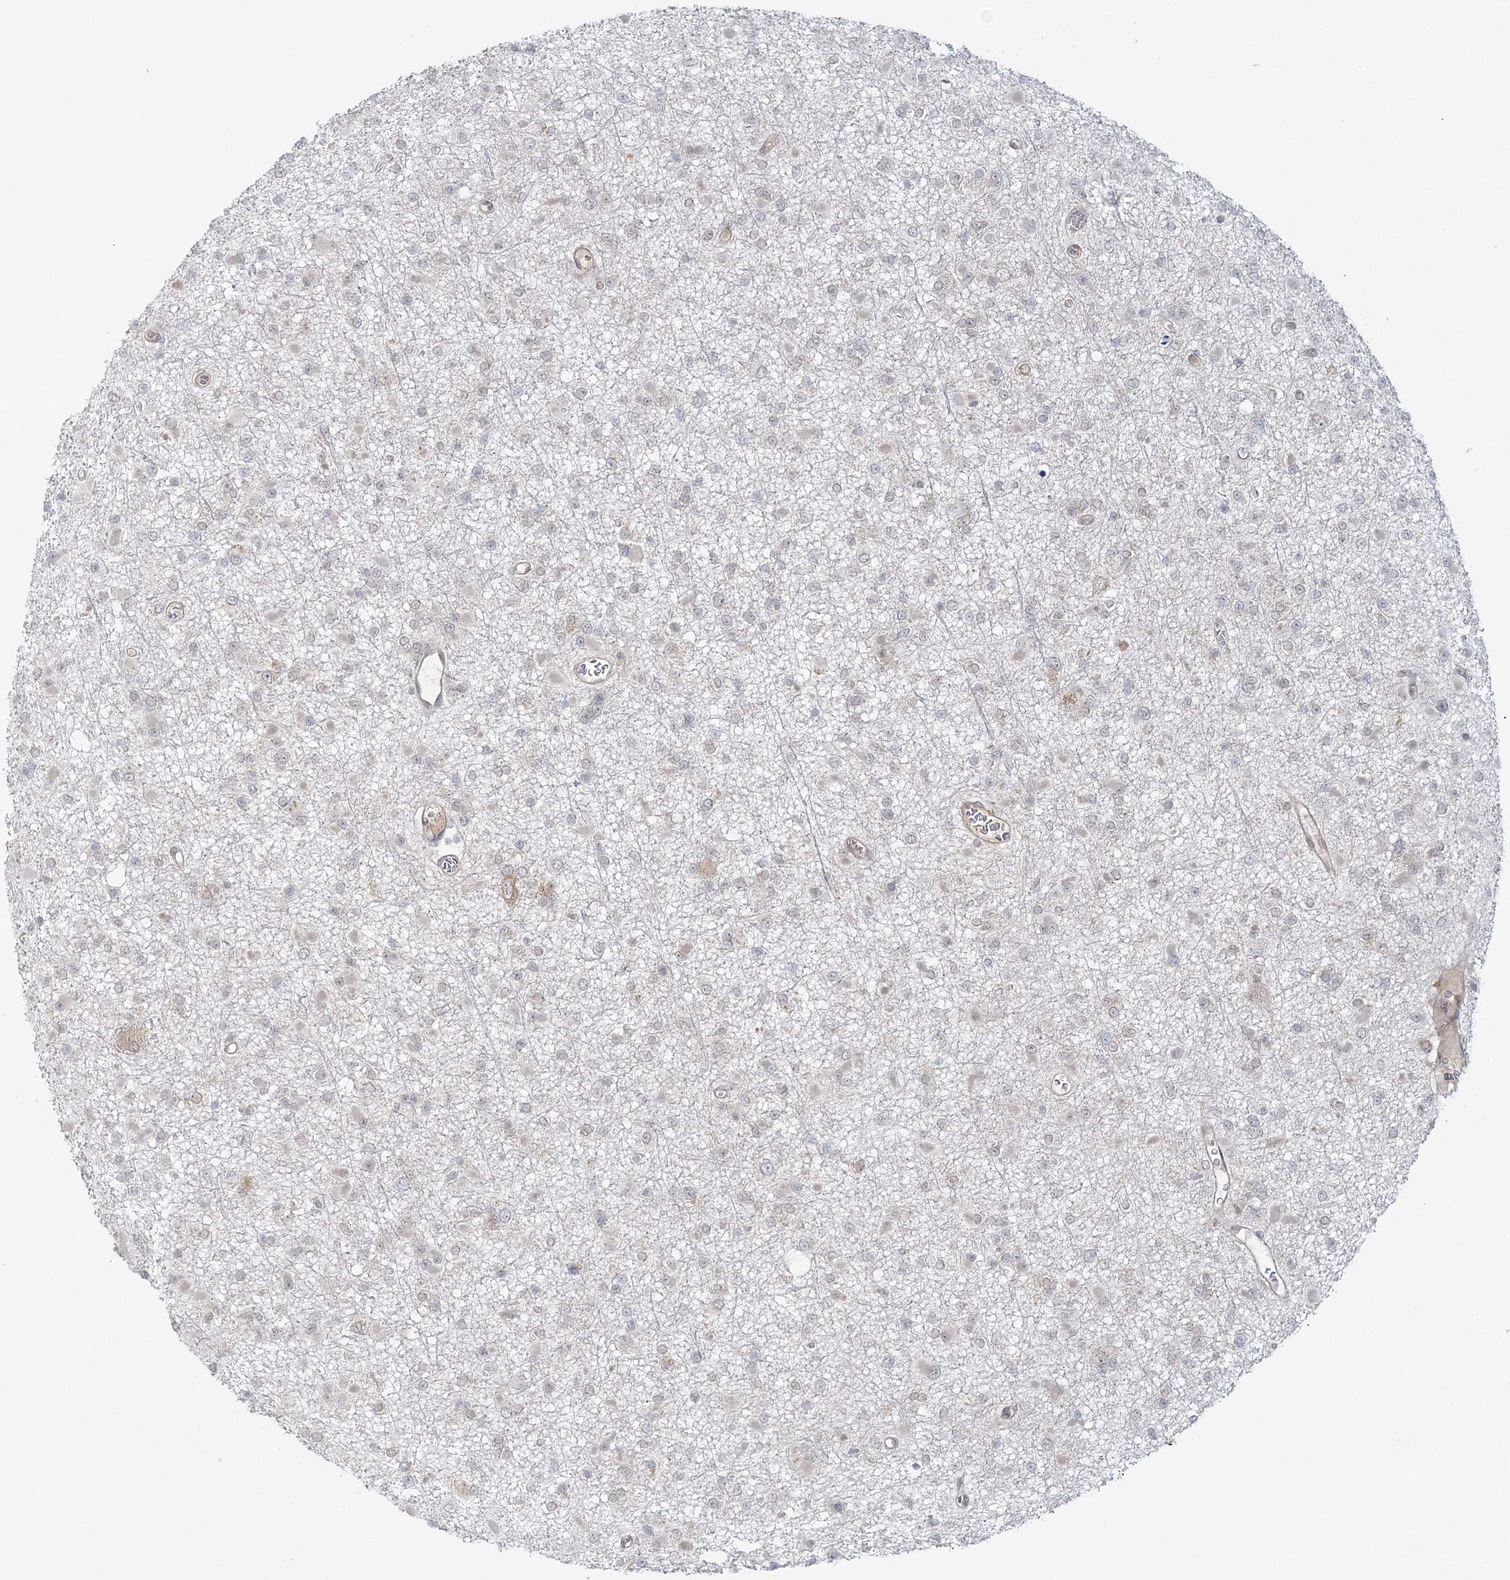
{"staining": {"intensity": "negative", "quantity": "none", "location": "none"}, "tissue": "glioma", "cell_type": "Tumor cells", "image_type": "cancer", "snomed": [{"axis": "morphology", "description": "Glioma, malignant, Low grade"}, {"axis": "topography", "description": "Brain"}], "caption": "Photomicrograph shows no protein positivity in tumor cells of glioma tissue. The staining is performed using DAB (3,3'-diaminobenzidine) brown chromogen with nuclei counter-stained in using hematoxylin.", "gene": "ZFAND6", "patient": {"sex": "female", "age": 22}}